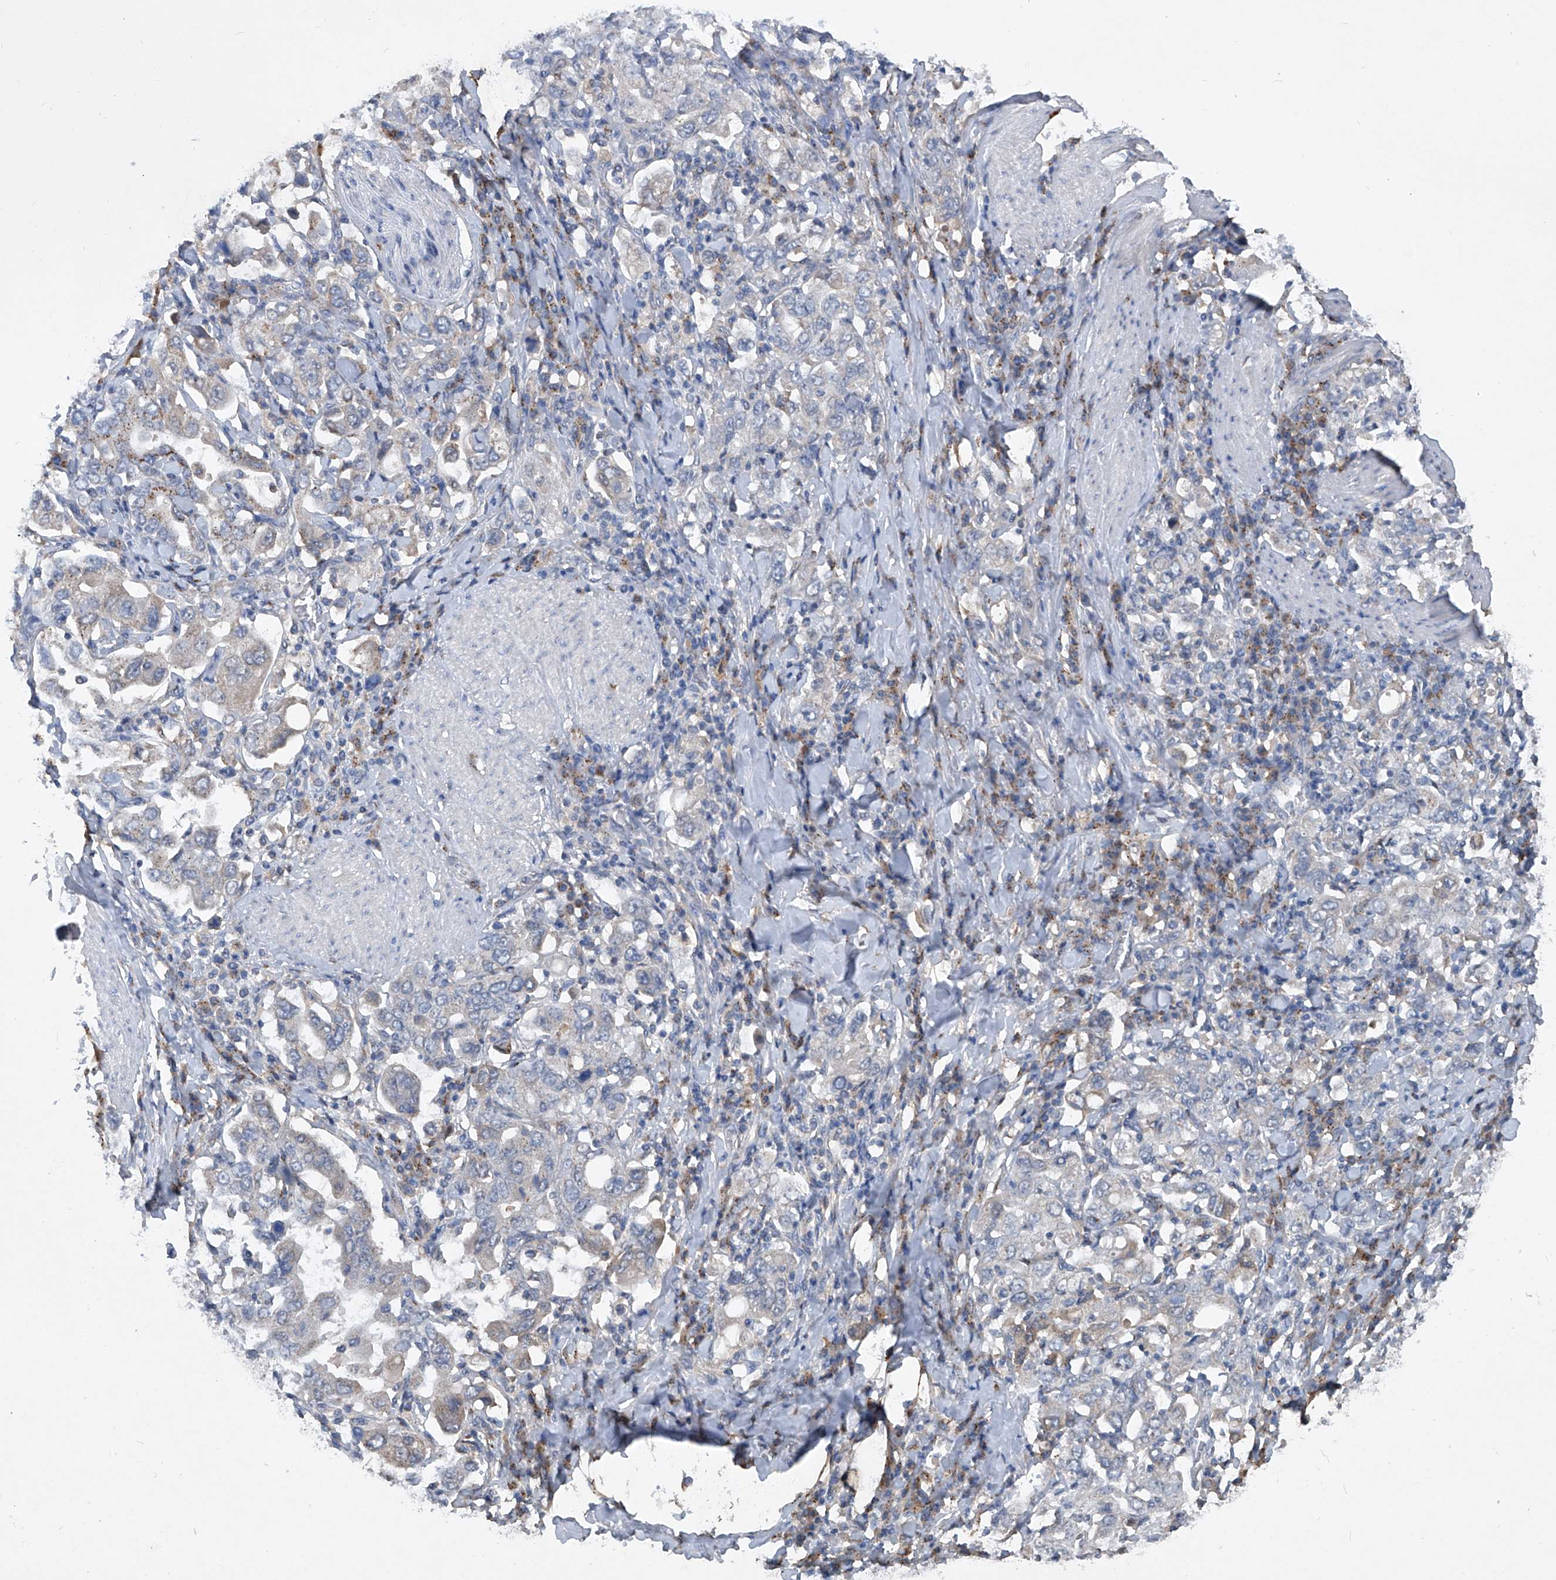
{"staining": {"intensity": "negative", "quantity": "none", "location": "none"}, "tissue": "stomach cancer", "cell_type": "Tumor cells", "image_type": "cancer", "snomed": [{"axis": "morphology", "description": "Adenocarcinoma, NOS"}, {"axis": "topography", "description": "Stomach, upper"}], "caption": "There is no significant expression in tumor cells of stomach cancer (adenocarcinoma). (IHC, brightfield microscopy, high magnification).", "gene": "PCSK5", "patient": {"sex": "male", "age": 62}}